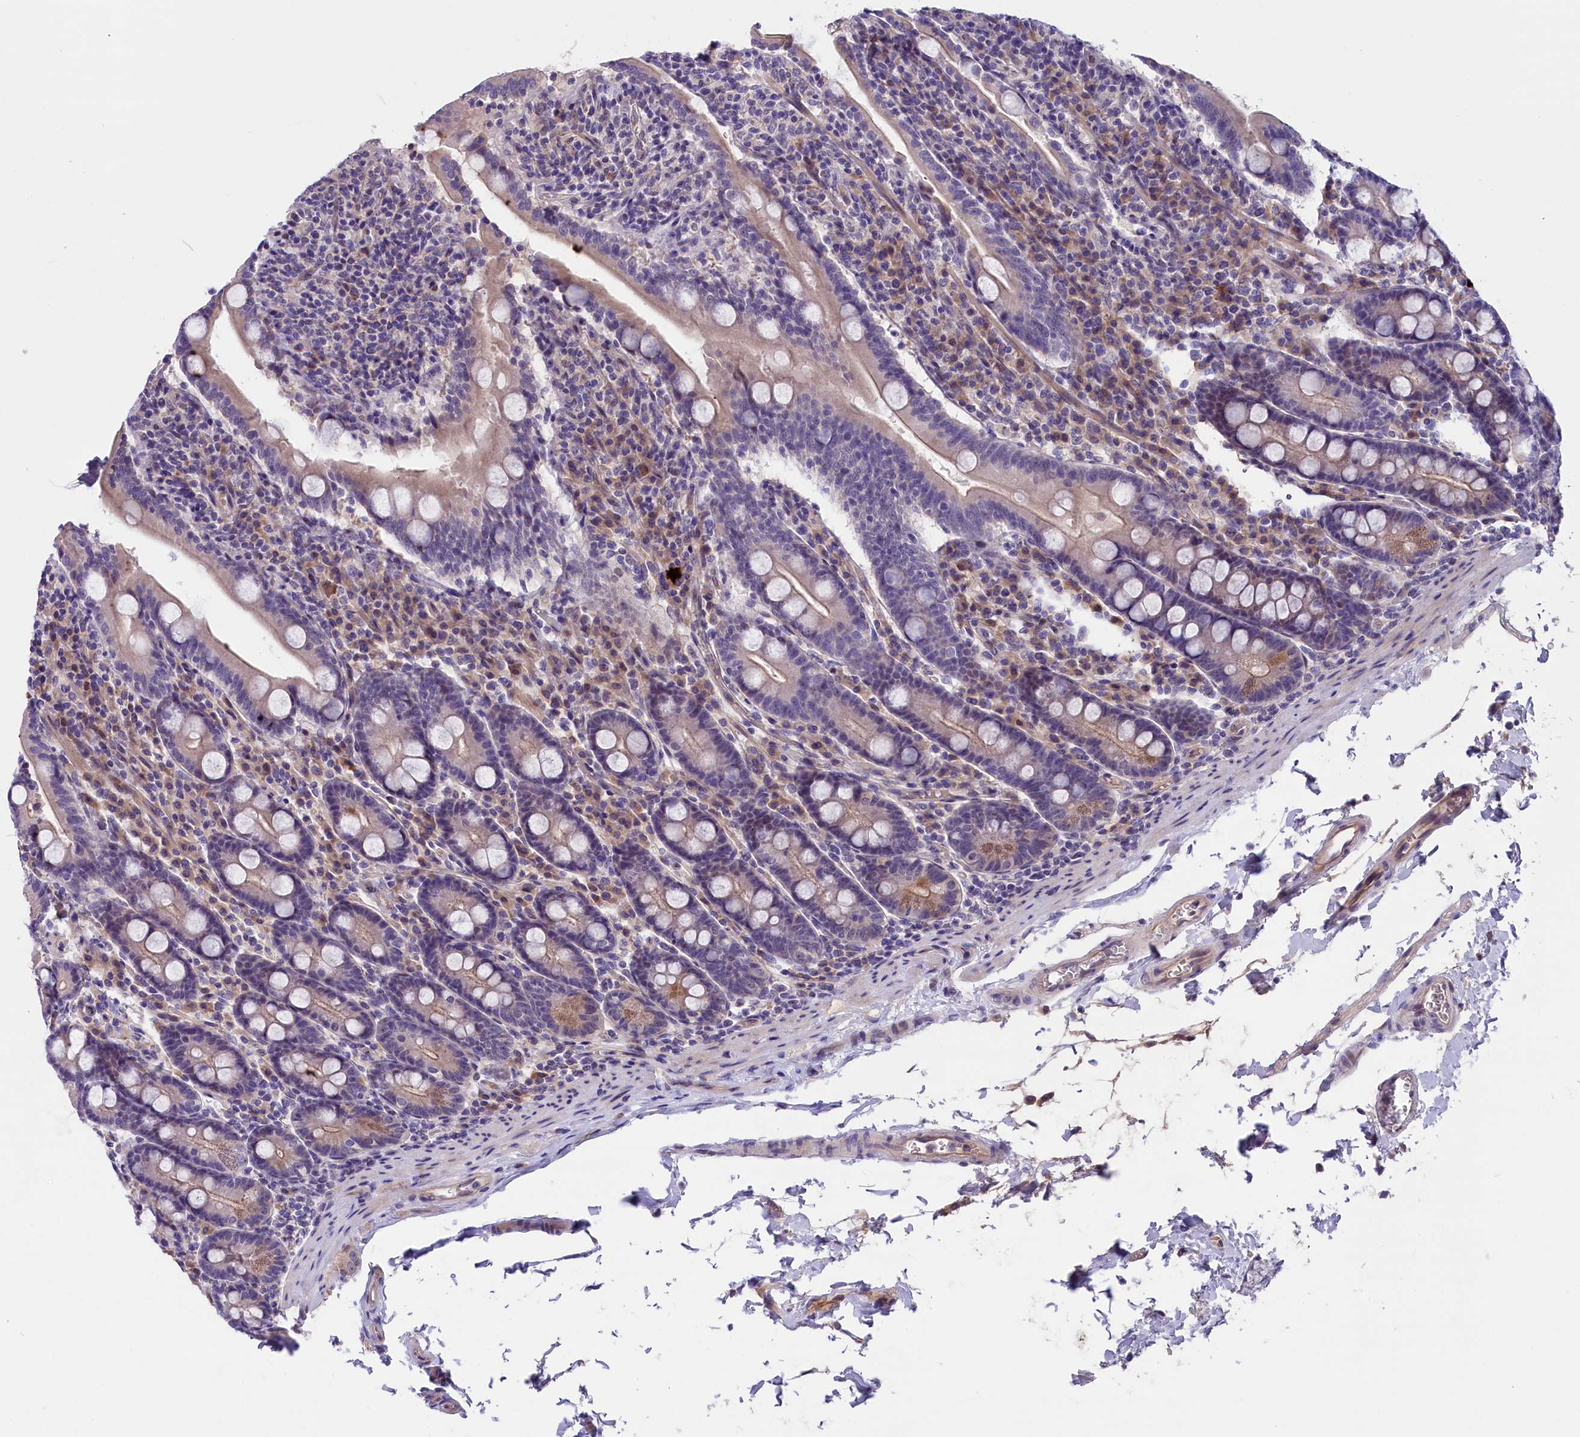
{"staining": {"intensity": "strong", "quantity": "<25%", "location": "cytoplasmic/membranous"}, "tissue": "duodenum", "cell_type": "Glandular cells", "image_type": "normal", "snomed": [{"axis": "morphology", "description": "Normal tissue, NOS"}, {"axis": "topography", "description": "Duodenum"}], "caption": "Immunohistochemistry micrograph of unremarkable duodenum stained for a protein (brown), which reveals medium levels of strong cytoplasmic/membranous positivity in approximately <25% of glandular cells.", "gene": "CCDC32", "patient": {"sex": "male", "age": 35}}